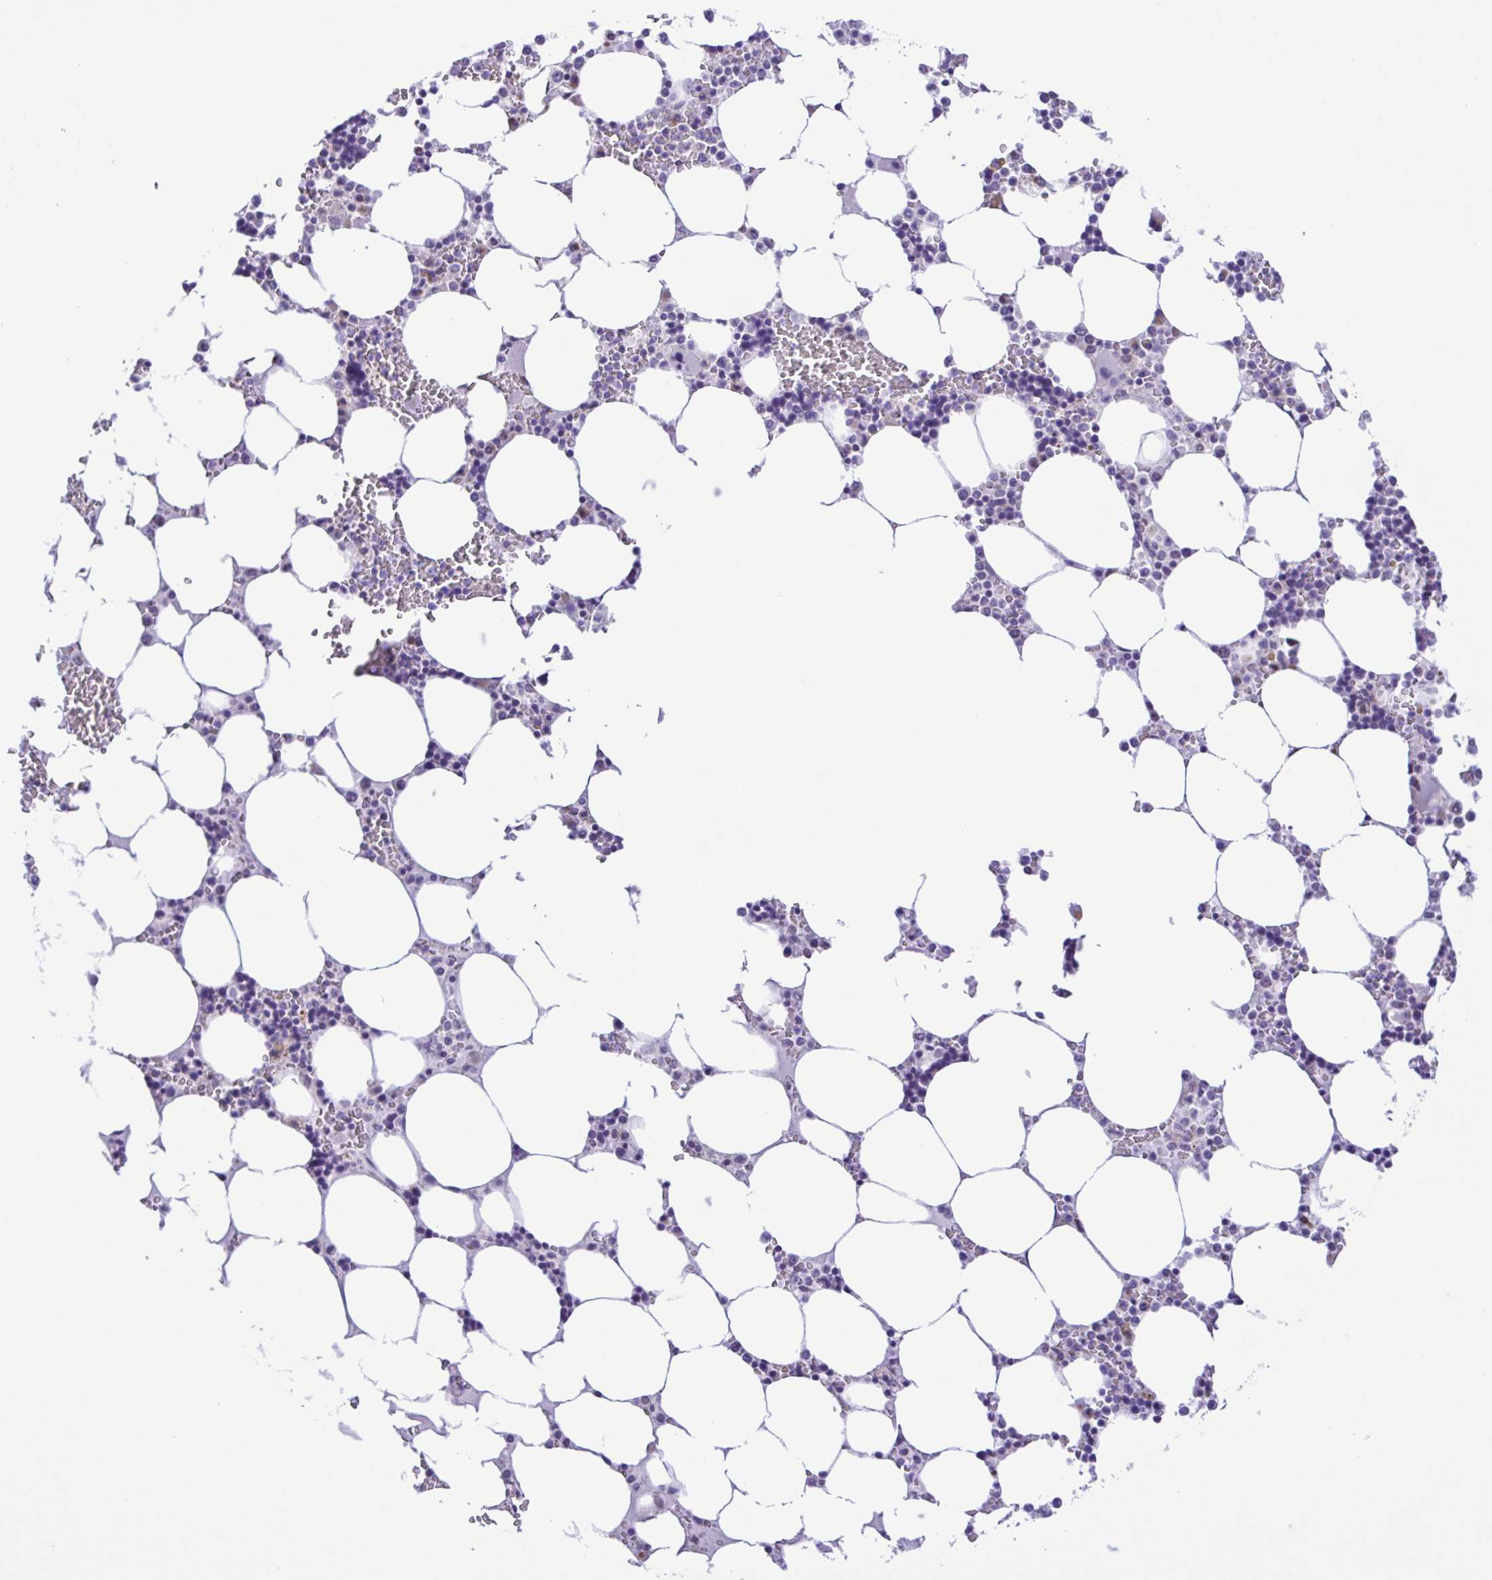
{"staining": {"intensity": "negative", "quantity": "none", "location": "none"}, "tissue": "bone marrow", "cell_type": "Hematopoietic cells", "image_type": "normal", "snomed": [{"axis": "morphology", "description": "Normal tissue, NOS"}, {"axis": "topography", "description": "Bone marrow"}], "caption": "This is a image of IHC staining of benign bone marrow, which shows no positivity in hematopoietic cells. (Brightfield microscopy of DAB IHC at high magnification).", "gene": "ENSG00000286022", "patient": {"sex": "male", "age": 64}}